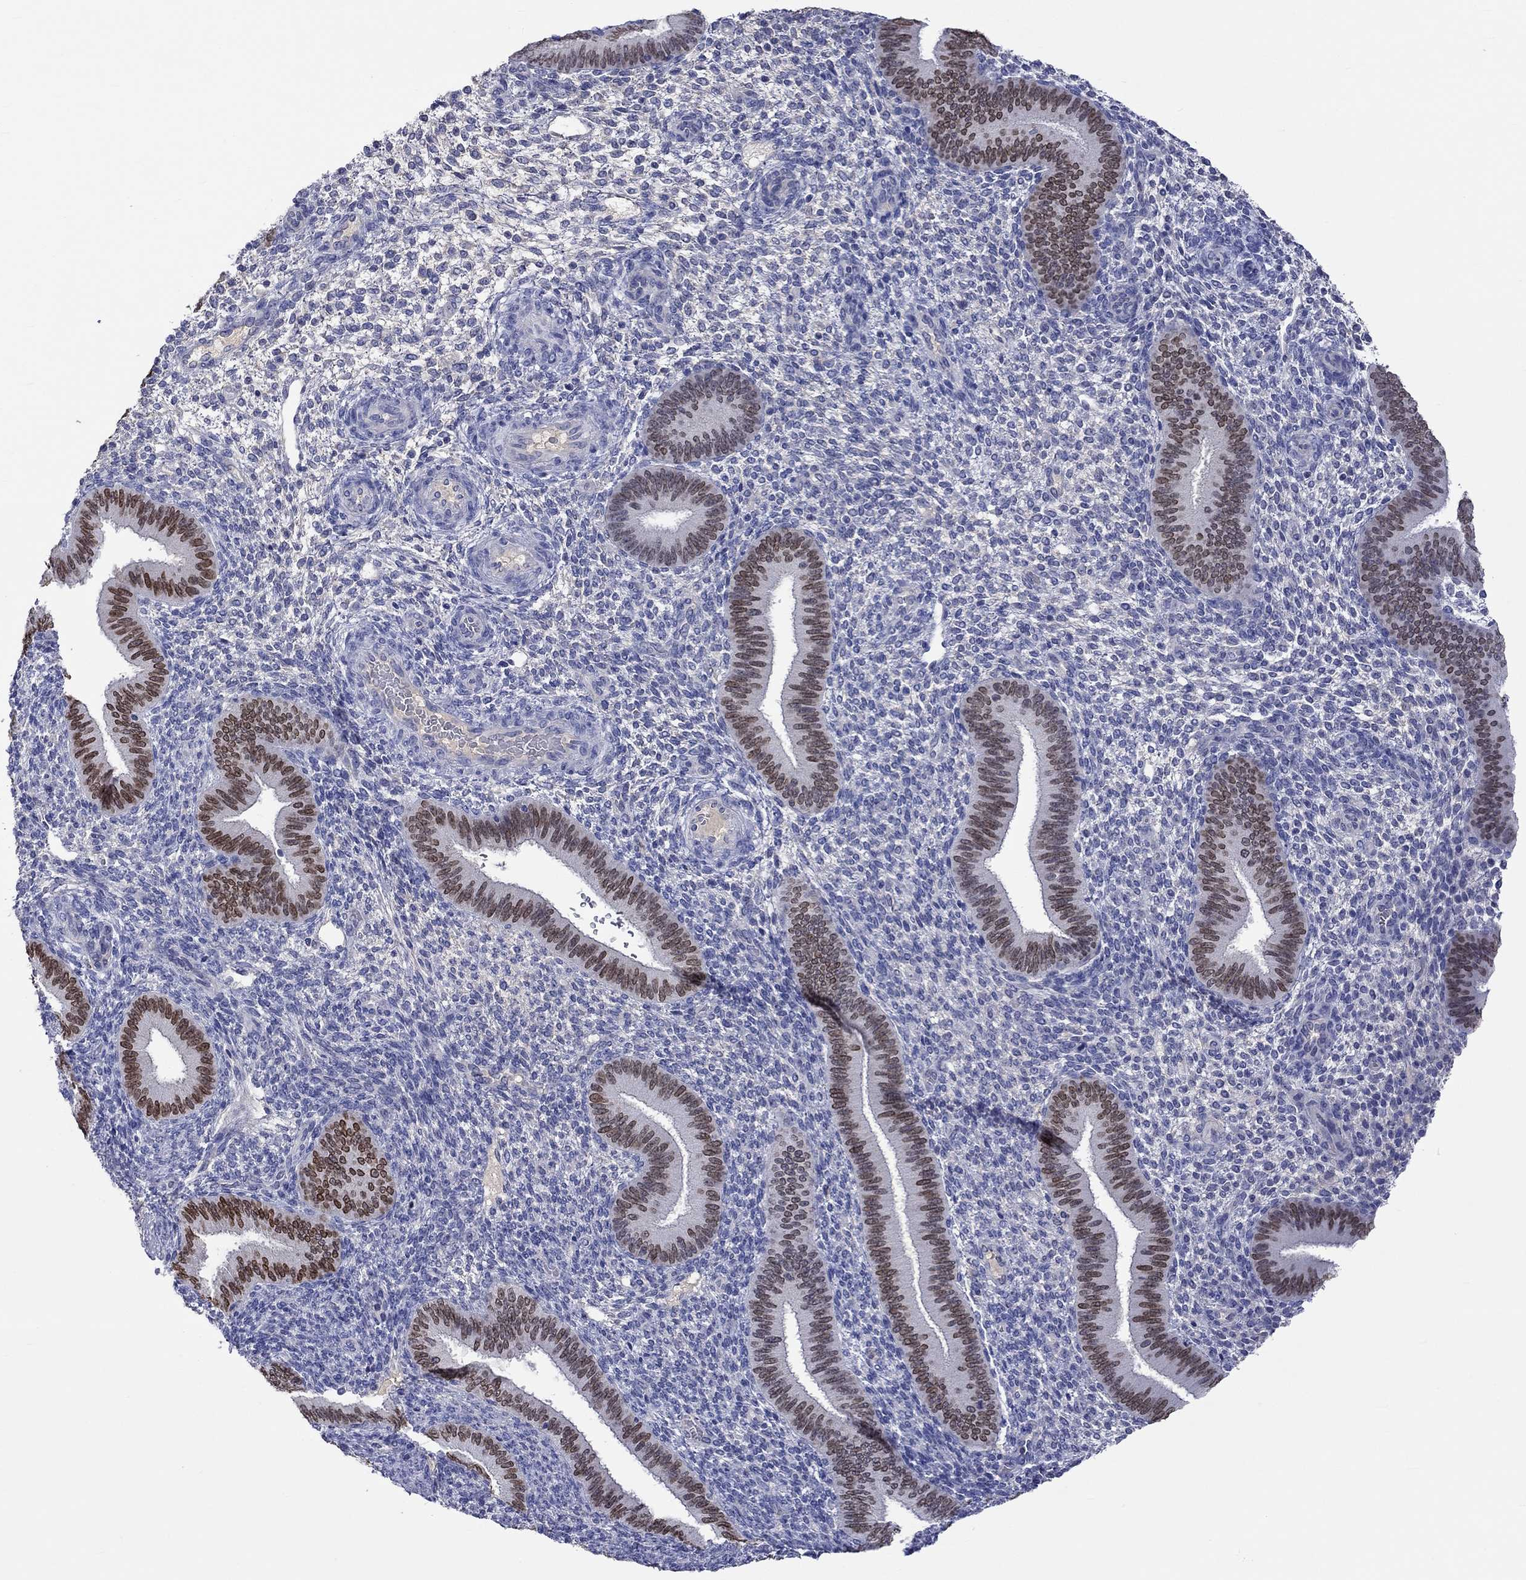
{"staining": {"intensity": "negative", "quantity": "none", "location": "none"}, "tissue": "endometrium", "cell_type": "Cells in endometrial stroma", "image_type": "normal", "snomed": [{"axis": "morphology", "description": "Normal tissue, NOS"}, {"axis": "topography", "description": "Endometrium"}], "caption": "The image exhibits no staining of cells in endometrial stroma in benign endometrium. Nuclei are stained in blue.", "gene": "LRFN4", "patient": {"sex": "female", "age": 39}}